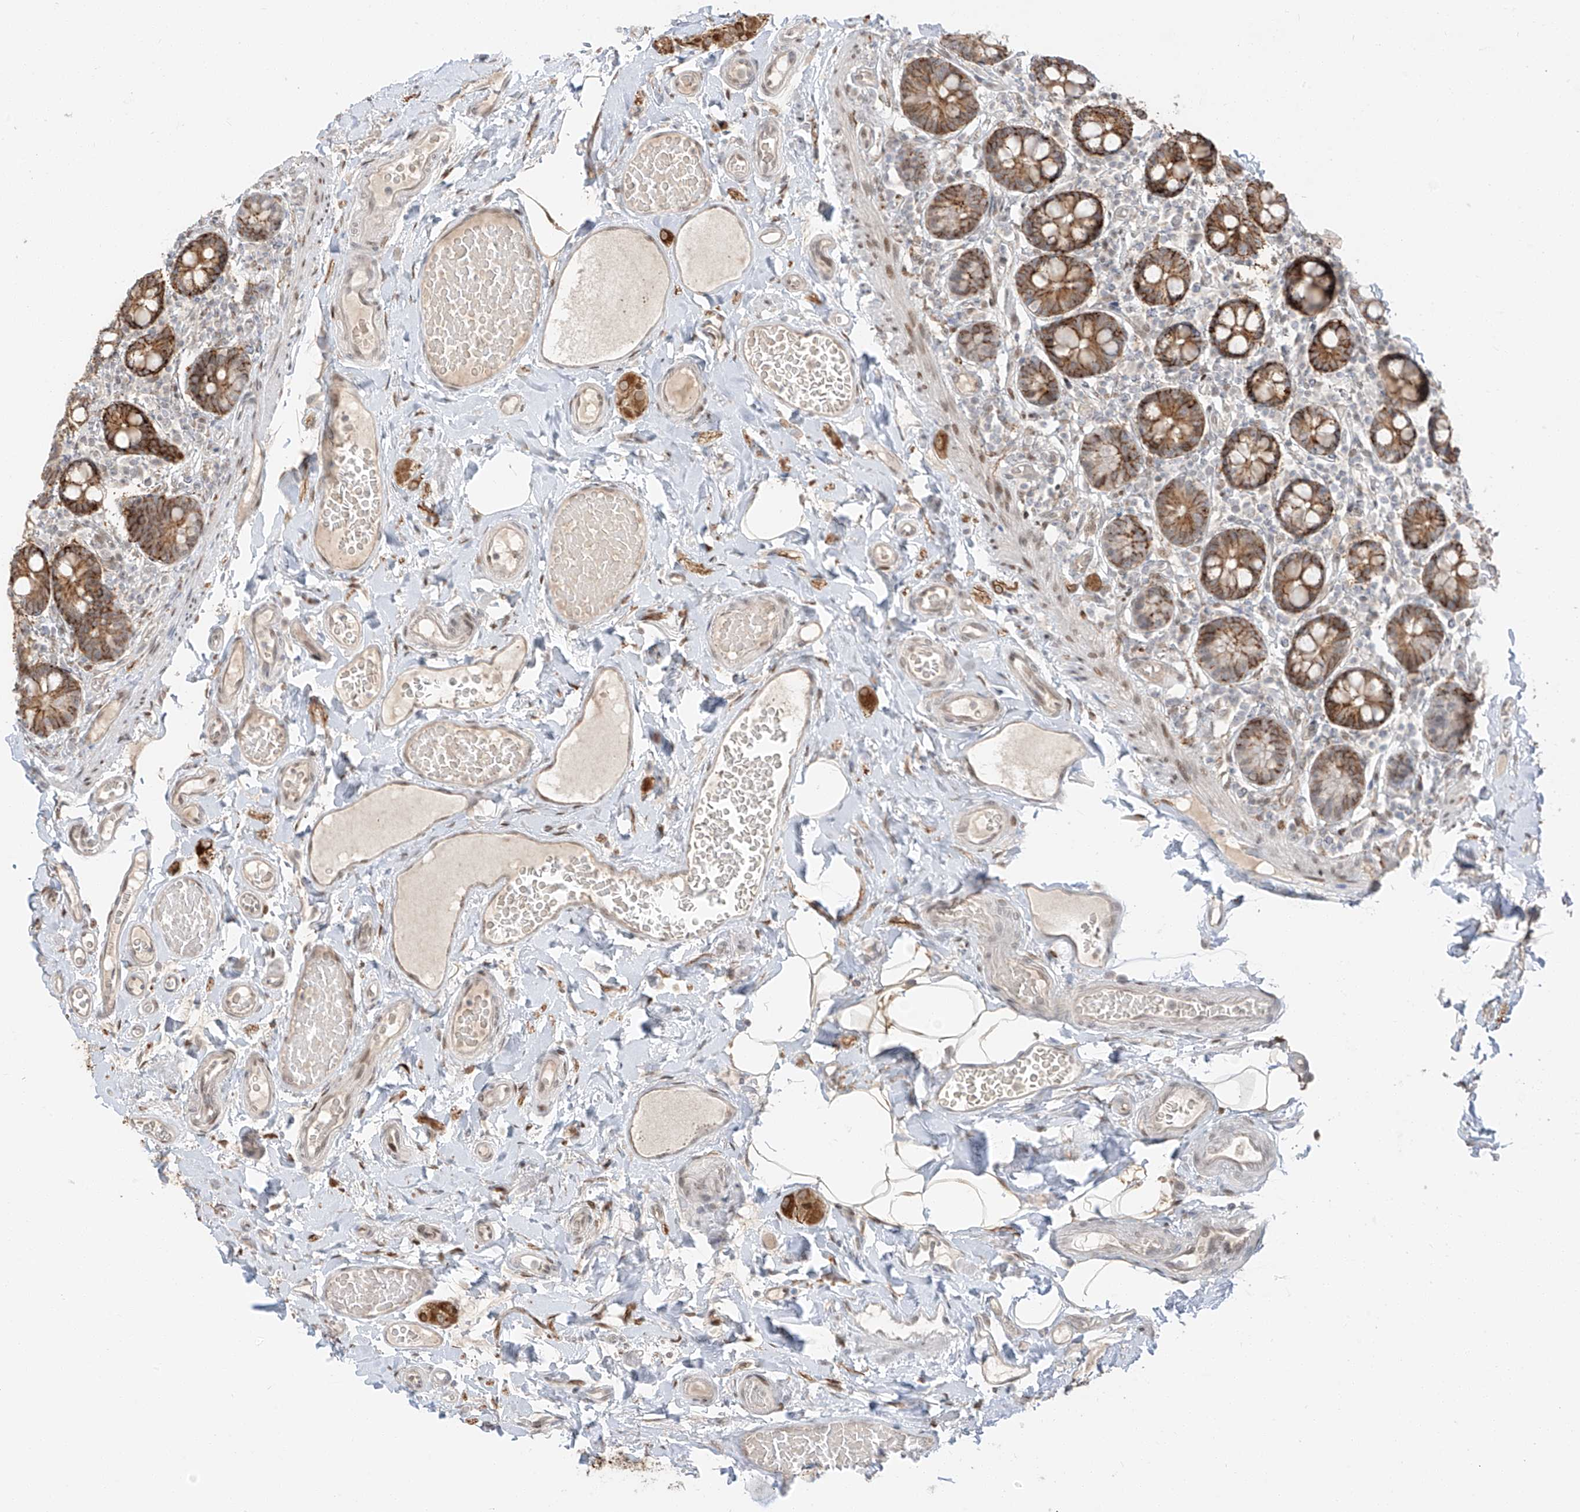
{"staining": {"intensity": "strong", "quantity": ">75%", "location": "cytoplasmic/membranous"}, "tissue": "small intestine", "cell_type": "Glandular cells", "image_type": "normal", "snomed": [{"axis": "morphology", "description": "Normal tissue, NOS"}, {"axis": "topography", "description": "Small intestine"}], "caption": "Small intestine stained for a protein reveals strong cytoplasmic/membranous positivity in glandular cells. Nuclei are stained in blue.", "gene": "ZNF774", "patient": {"sex": "female", "age": 64}}